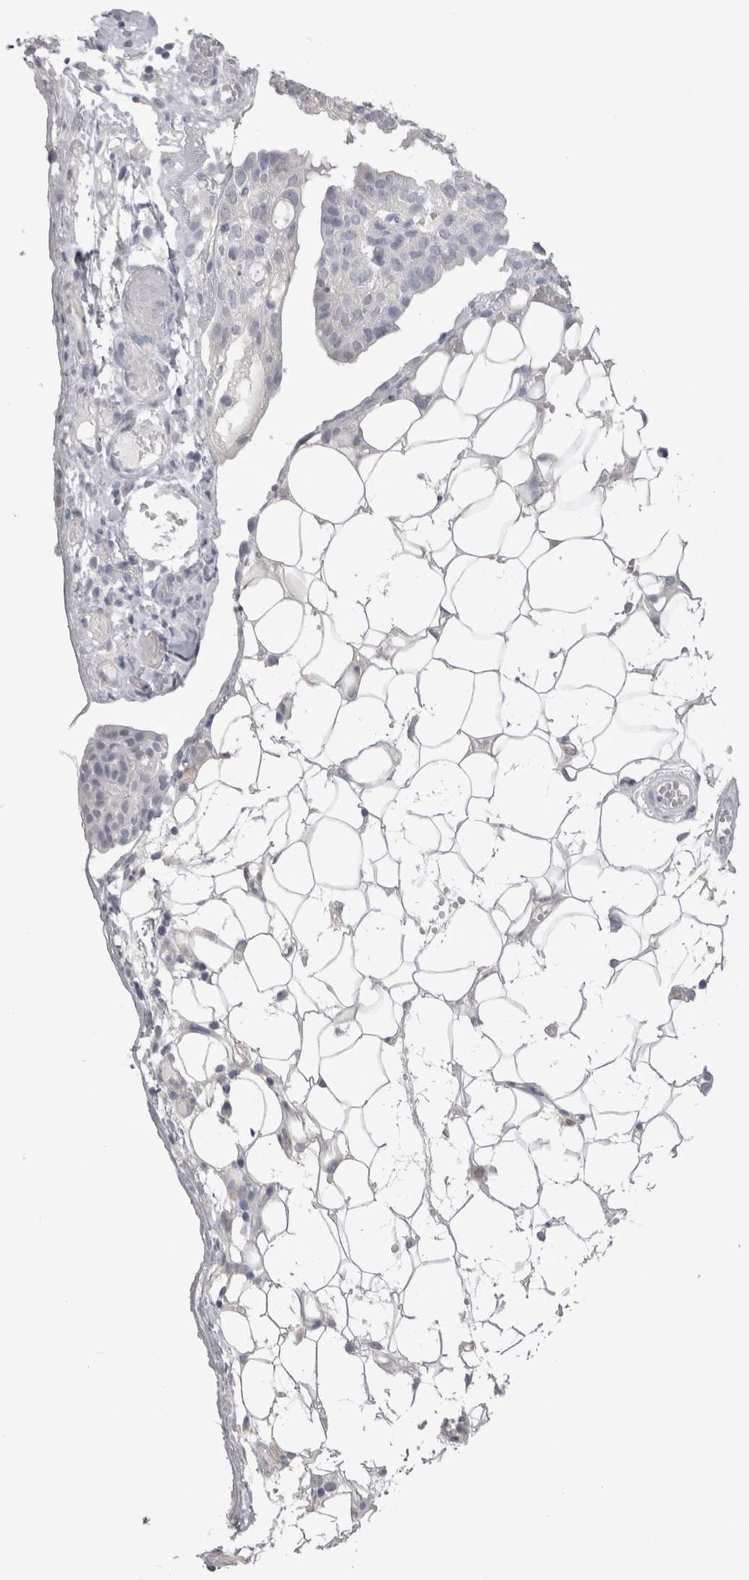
{"staining": {"intensity": "negative", "quantity": "none", "location": "none"}, "tissue": "ovarian cancer", "cell_type": "Tumor cells", "image_type": "cancer", "snomed": [{"axis": "morphology", "description": "Cystadenocarcinoma, serous, NOS"}, {"axis": "topography", "description": "Soft tissue"}, {"axis": "topography", "description": "Ovary"}], "caption": "Tumor cells show no significant expression in ovarian cancer (serous cystadenocarcinoma).", "gene": "SUCNR1", "patient": {"sex": "female", "age": 57}}